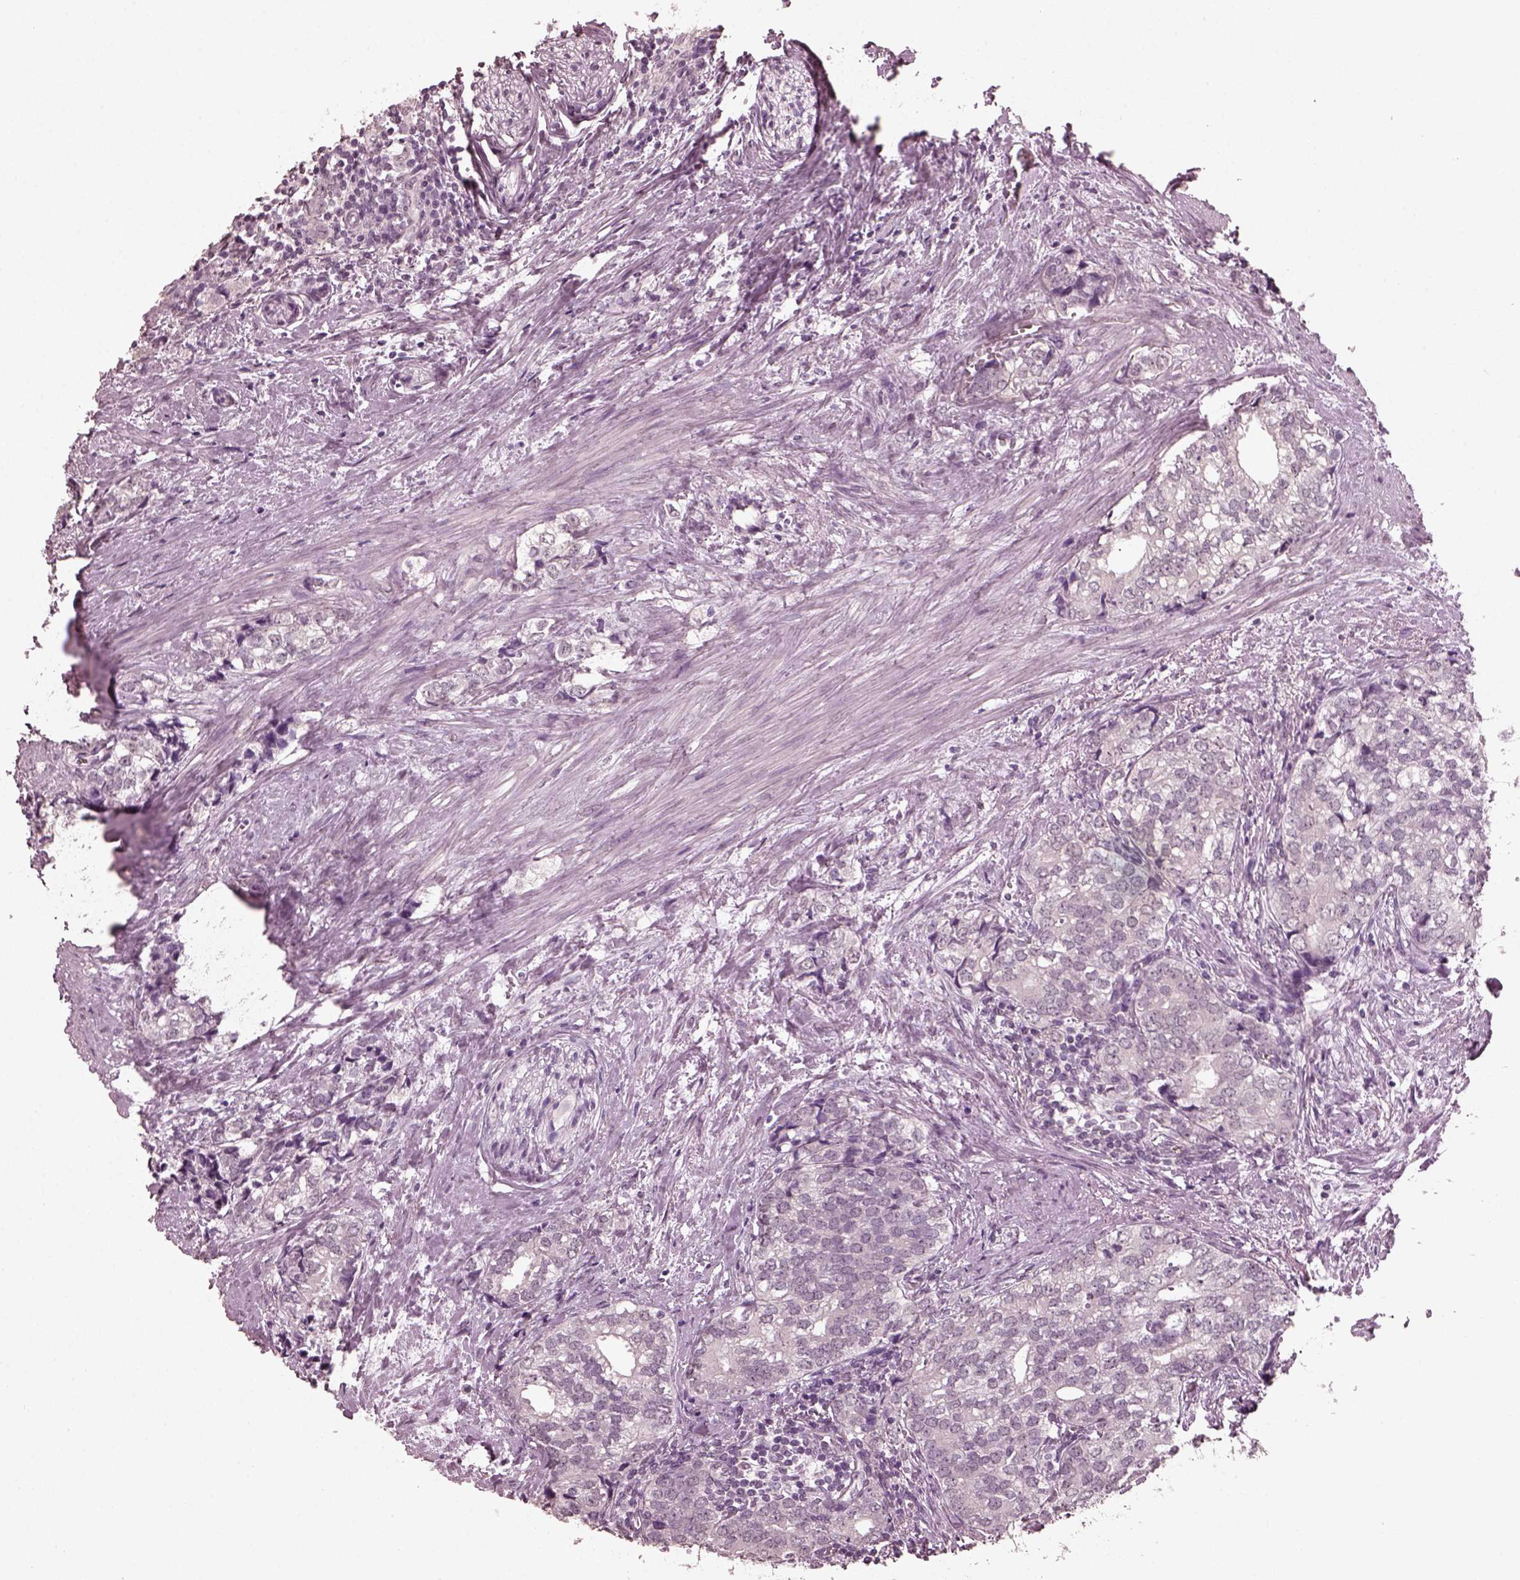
{"staining": {"intensity": "negative", "quantity": "none", "location": "none"}, "tissue": "prostate cancer", "cell_type": "Tumor cells", "image_type": "cancer", "snomed": [{"axis": "morphology", "description": "Adenocarcinoma, NOS"}, {"axis": "topography", "description": "Prostate and seminal vesicle, NOS"}], "caption": "IHC of prostate cancer reveals no staining in tumor cells.", "gene": "KRT79", "patient": {"sex": "male", "age": 63}}